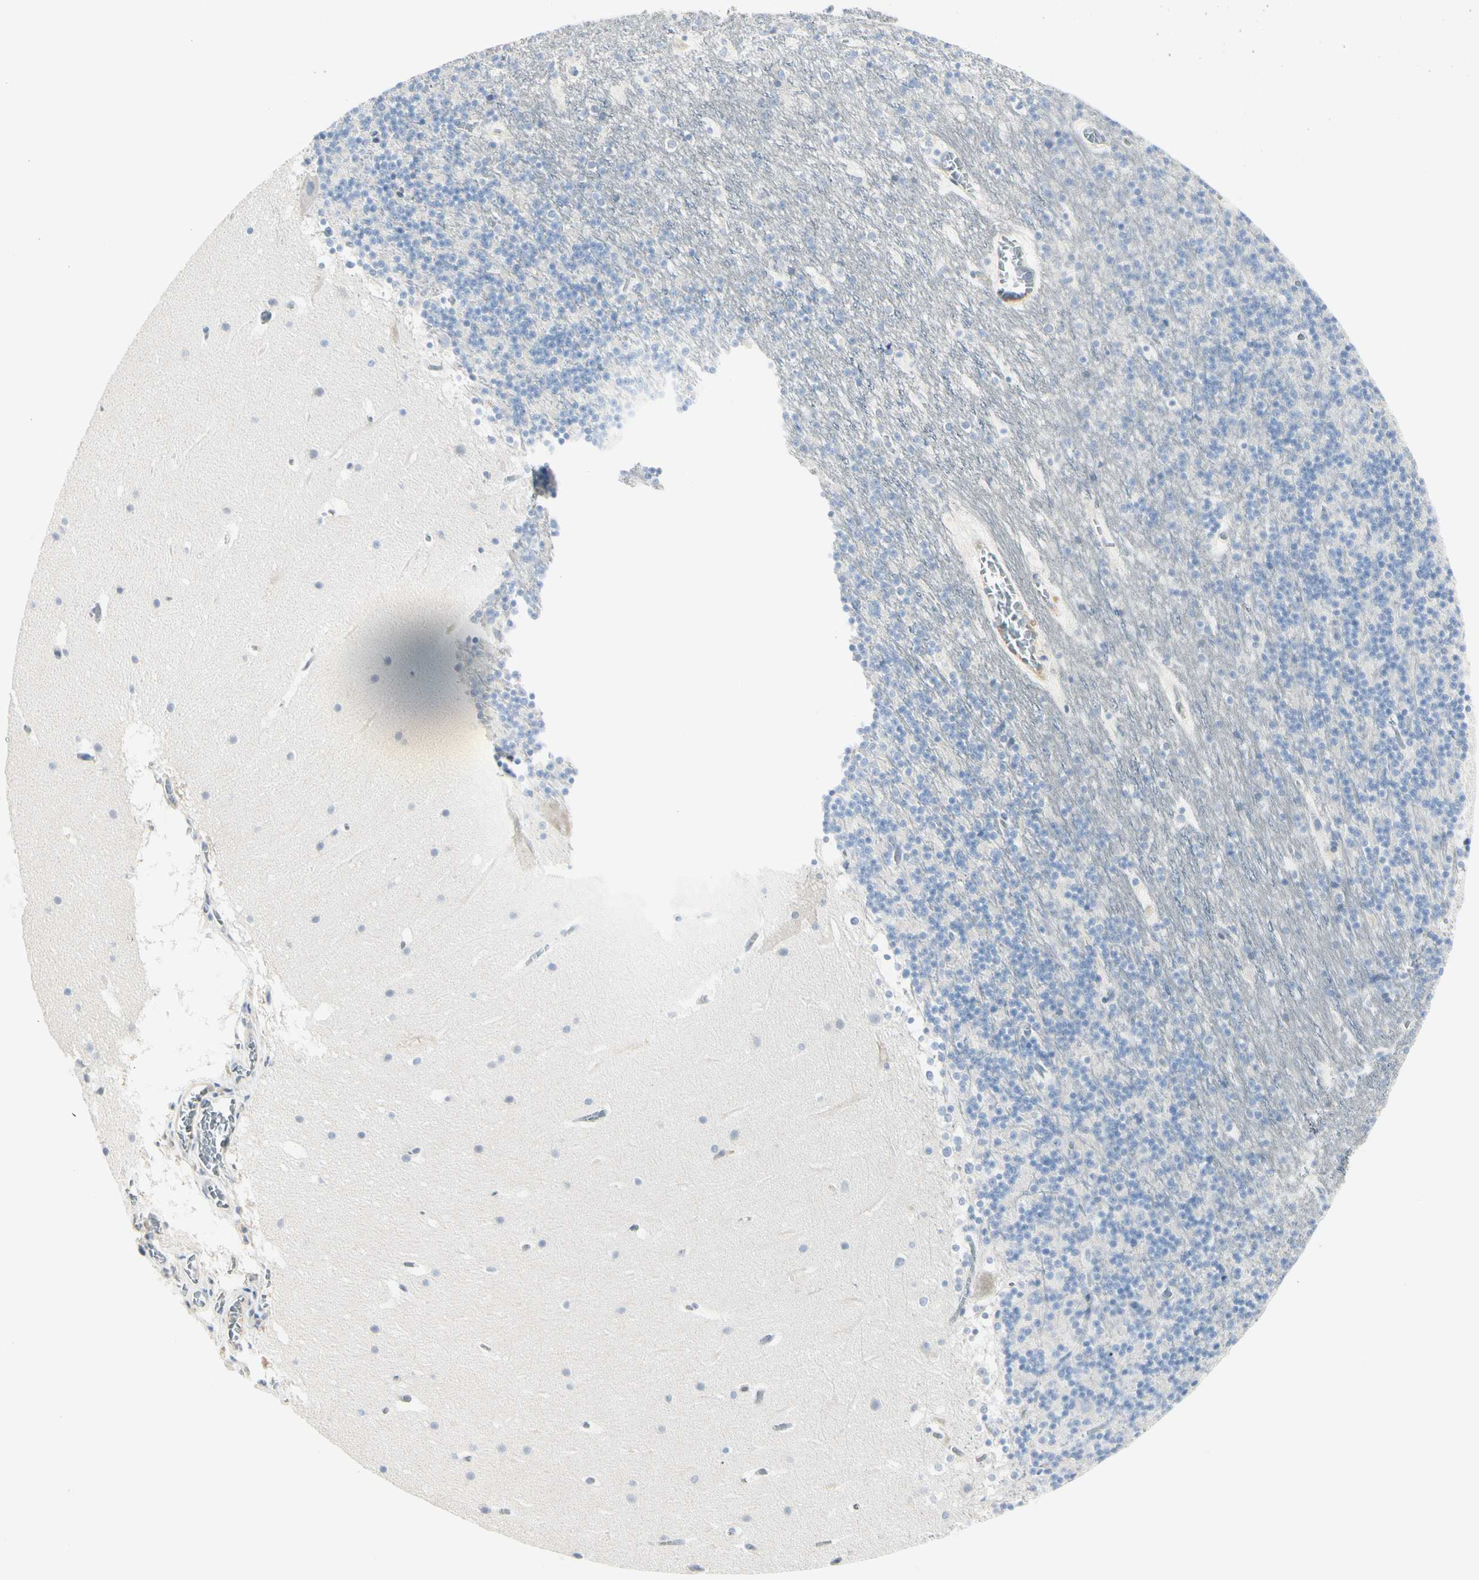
{"staining": {"intensity": "negative", "quantity": "none", "location": "none"}, "tissue": "cerebellum", "cell_type": "Cells in granular layer", "image_type": "normal", "snomed": [{"axis": "morphology", "description": "Normal tissue, NOS"}, {"axis": "topography", "description": "Cerebellum"}], "caption": "The image reveals no significant positivity in cells in granular layer of cerebellum.", "gene": "NFKB2", "patient": {"sex": "male", "age": 45}}